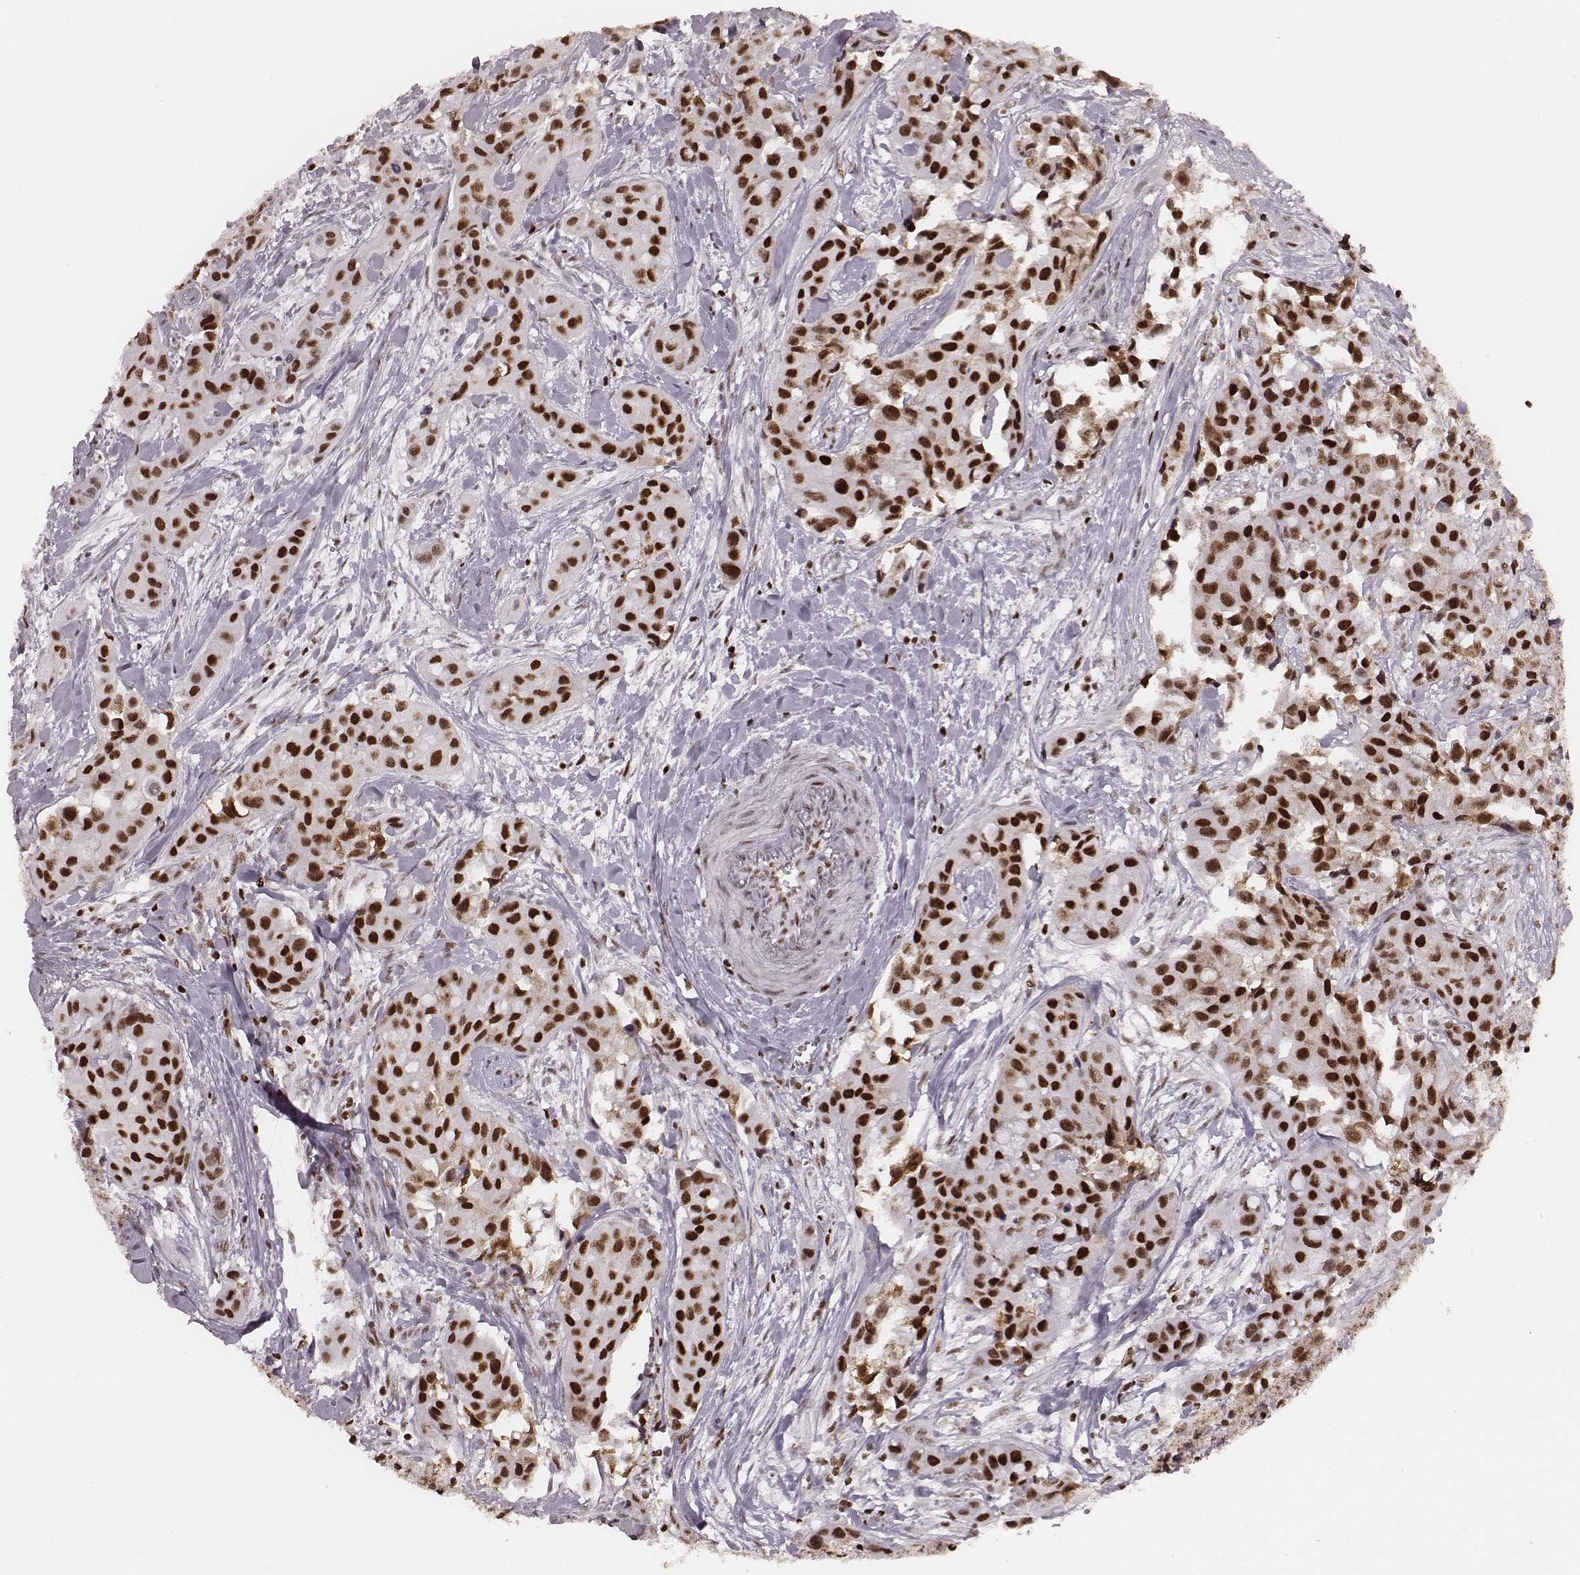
{"staining": {"intensity": "strong", "quantity": ">75%", "location": "nuclear"}, "tissue": "head and neck cancer", "cell_type": "Tumor cells", "image_type": "cancer", "snomed": [{"axis": "morphology", "description": "Adenocarcinoma, NOS"}, {"axis": "topography", "description": "Head-Neck"}], "caption": "There is high levels of strong nuclear expression in tumor cells of head and neck cancer (adenocarcinoma), as demonstrated by immunohistochemical staining (brown color).", "gene": "PARP1", "patient": {"sex": "male", "age": 76}}